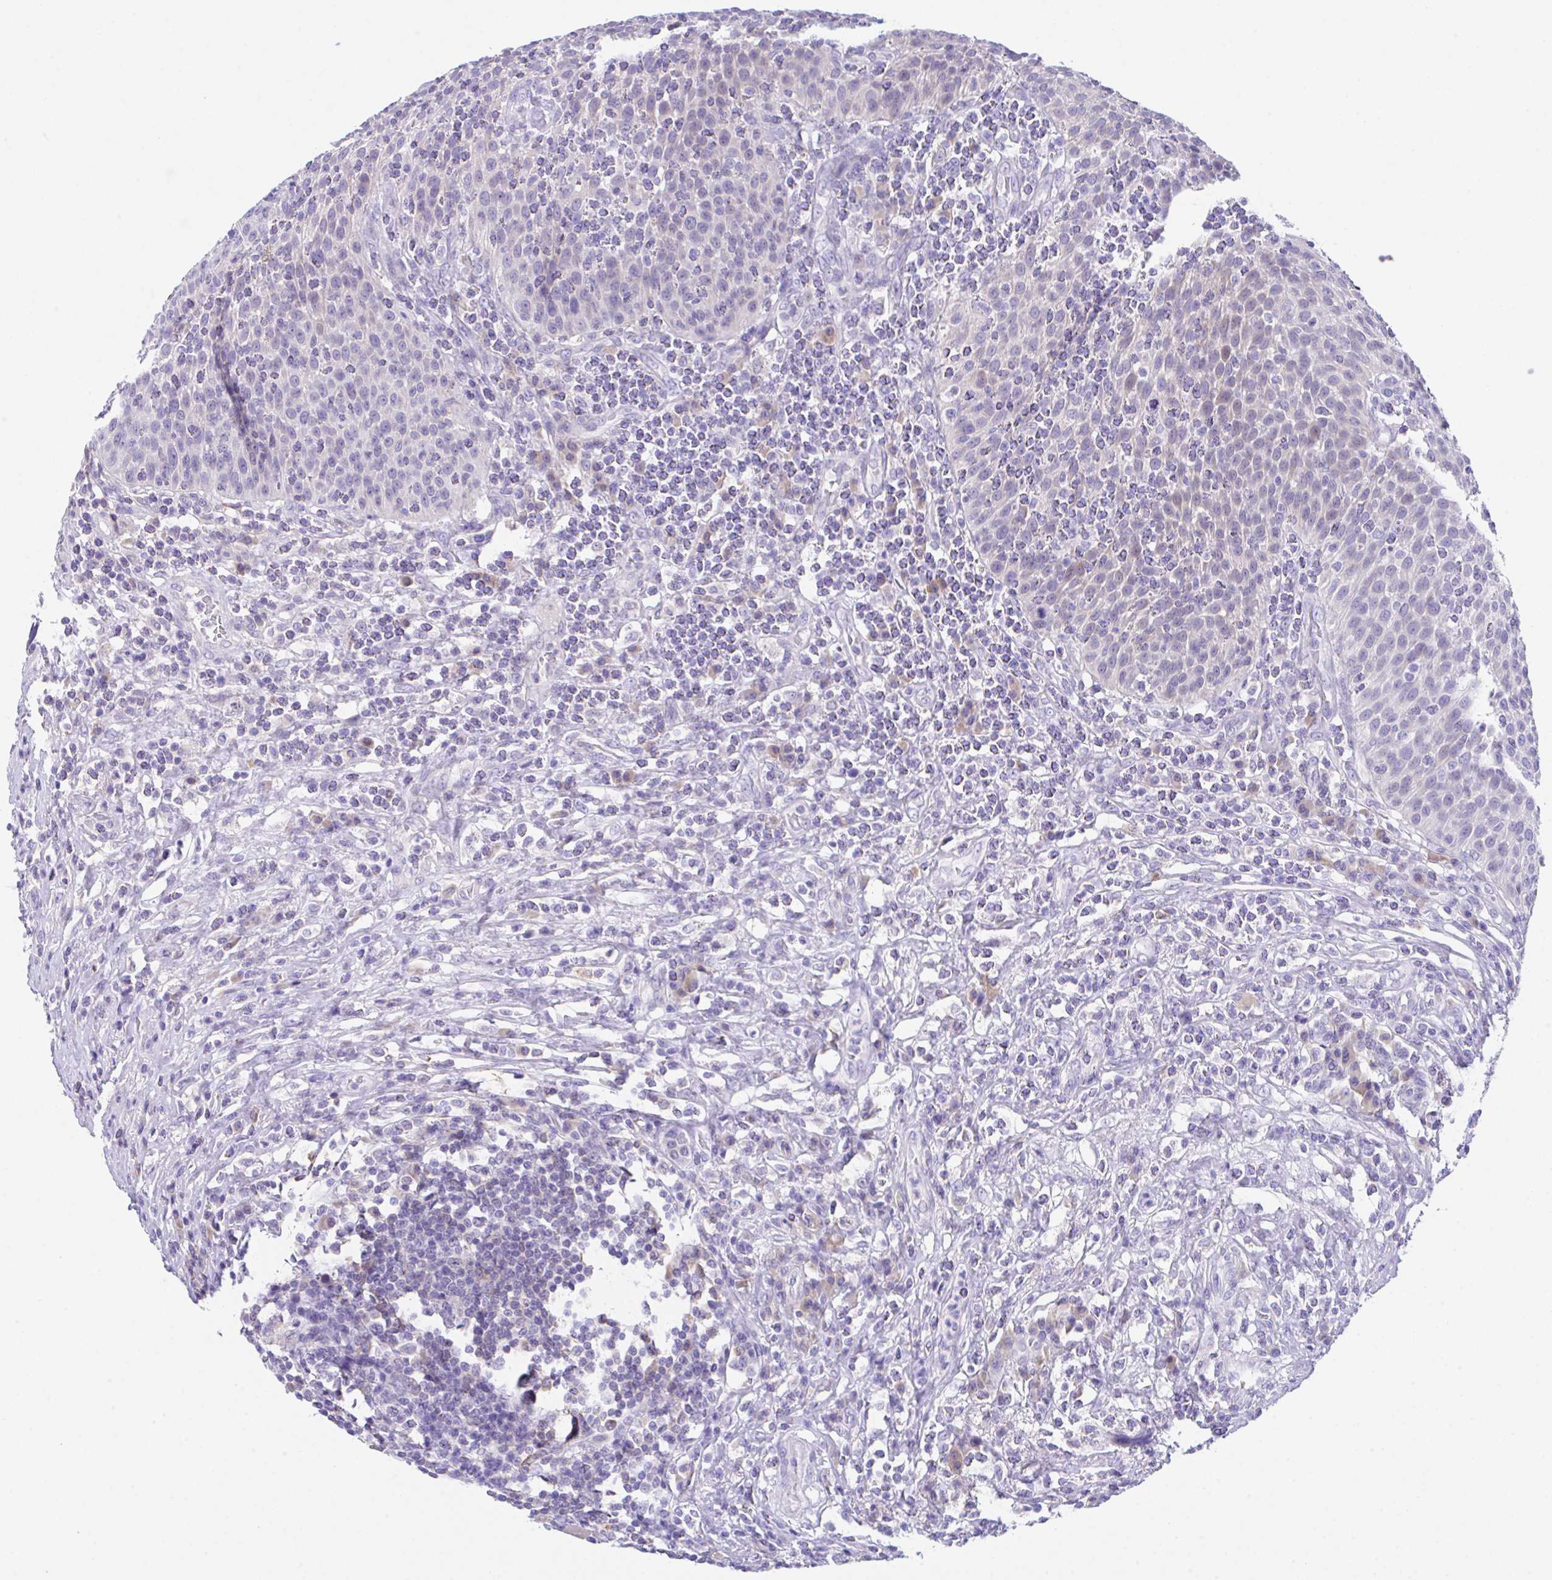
{"staining": {"intensity": "weak", "quantity": "<25%", "location": "nuclear"}, "tissue": "urothelial cancer", "cell_type": "Tumor cells", "image_type": "cancer", "snomed": [{"axis": "morphology", "description": "Urothelial carcinoma, High grade"}, {"axis": "topography", "description": "Urinary bladder"}], "caption": "This is an IHC photomicrograph of urothelial carcinoma (high-grade). There is no positivity in tumor cells.", "gene": "HOXB4", "patient": {"sex": "female", "age": 70}}